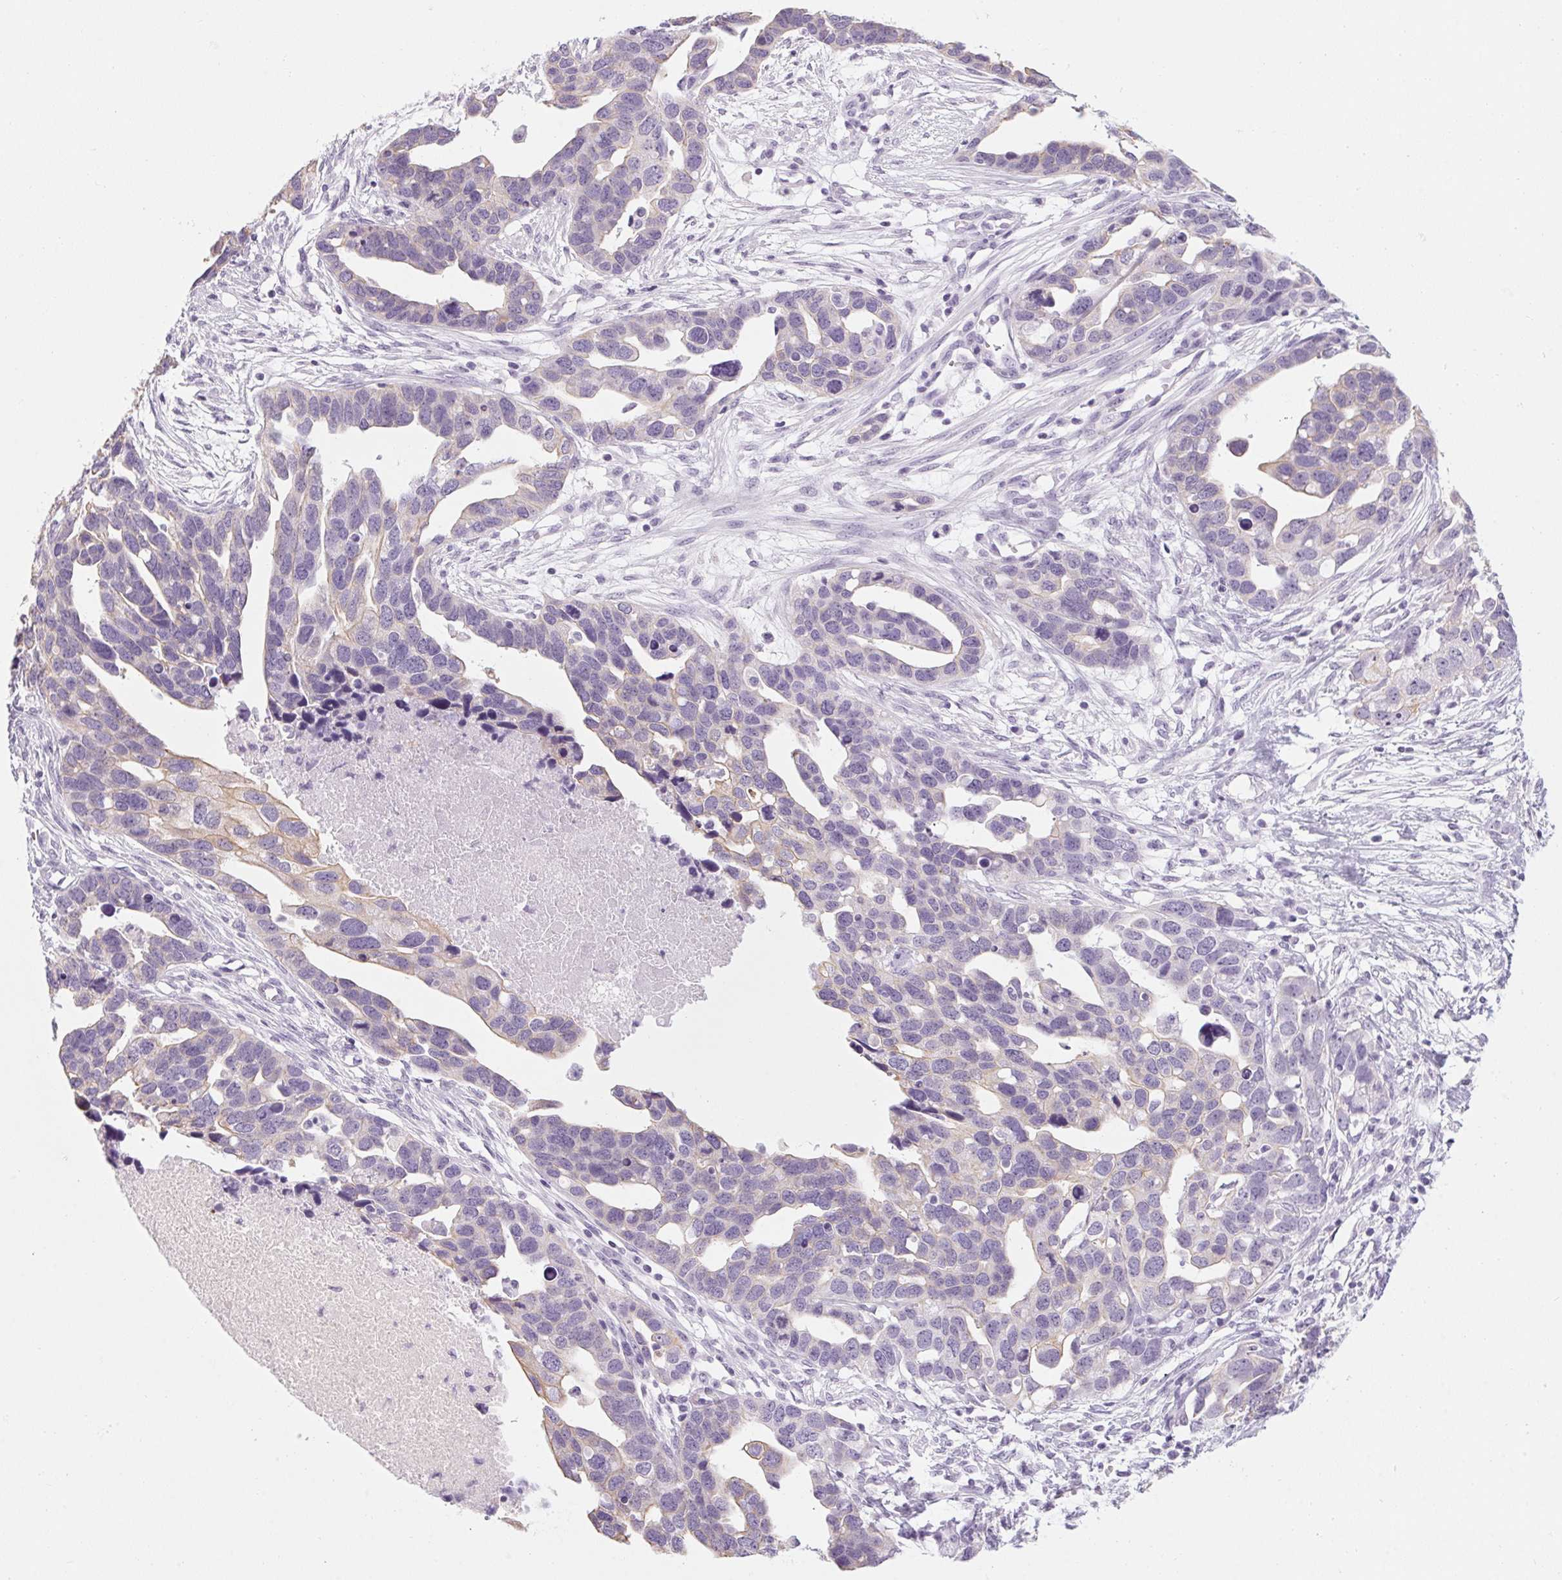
{"staining": {"intensity": "weak", "quantity": "<25%", "location": "cytoplasmic/membranous"}, "tissue": "ovarian cancer", "cell_type": "Tumor cells", "image_type": "cancer", "snomed": [{"axis": "morphology", "description": "Cystadenocarcinoma, serous, NOS"}, {"axis": "topography", "description": "Ovary"}], "caption": "A micrograph of ovarian serous cystadenocarcinoma stained for a protein demonstrates no brown staining in tumor cells.", "gene": "RPTN", "patient": {"sex": "female", "age": 54}}